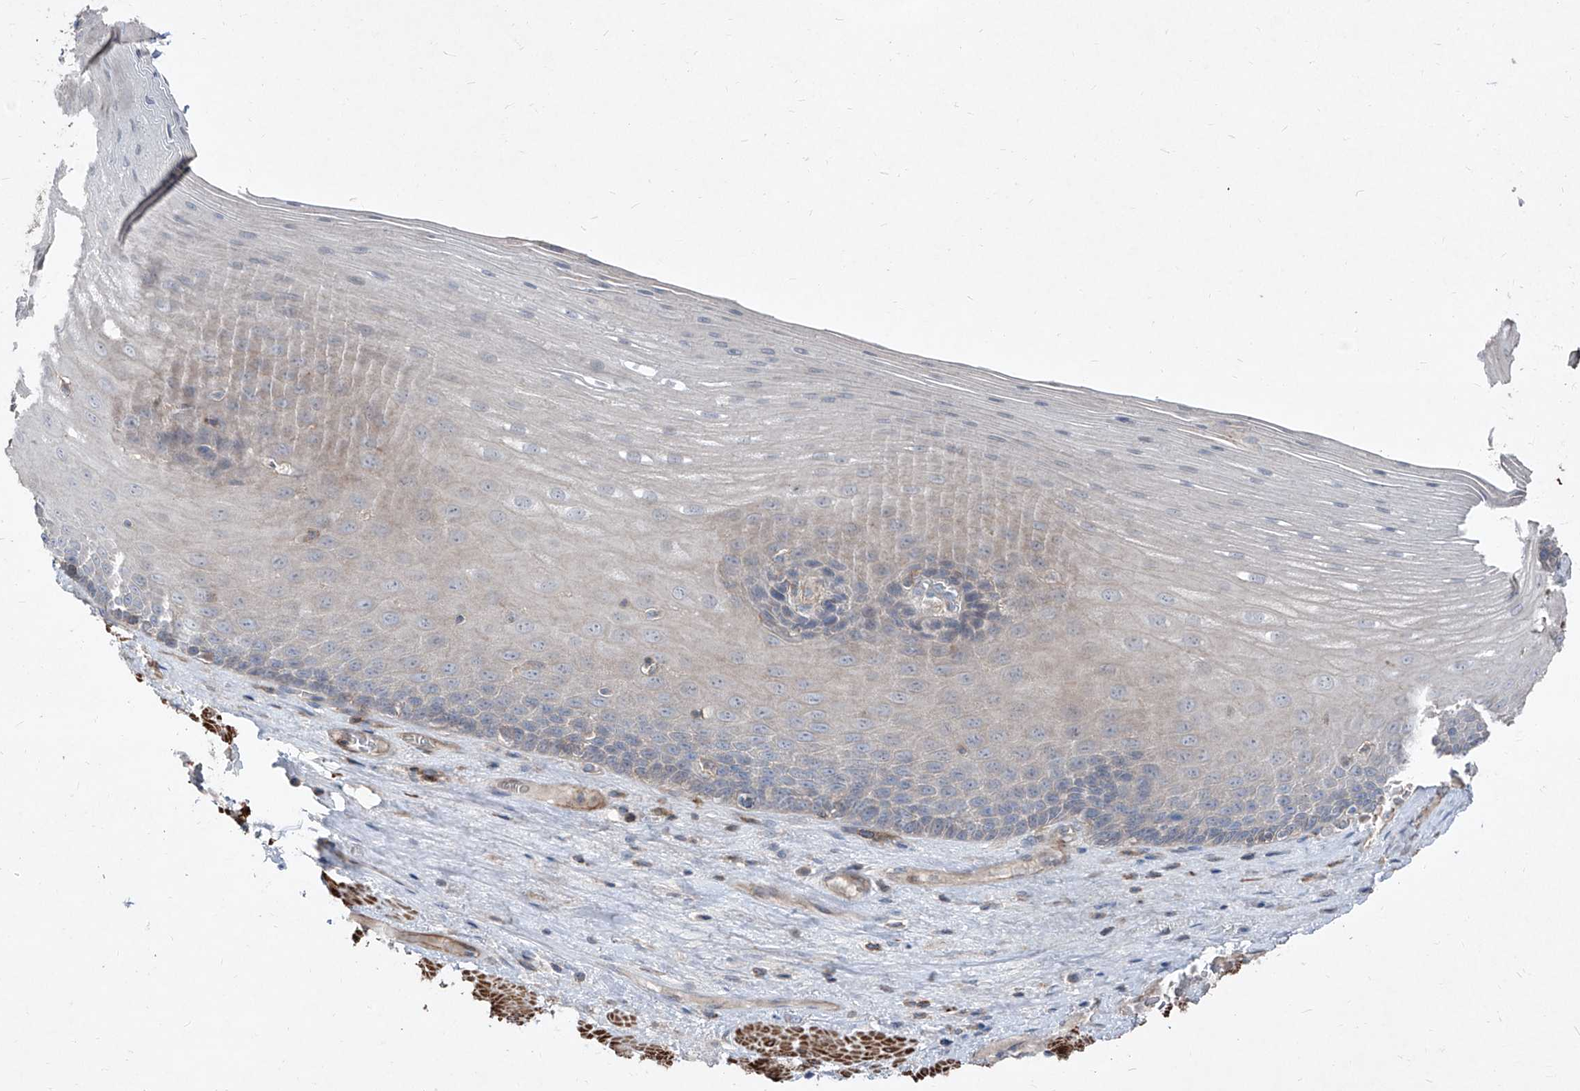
{"staining": {"intensity": "negative", "quantity": "none", "location": "none"}, "tissue": "esophagus", "cell_type": "Squamous epithelial cells", "image_type": "normal", "snomed": [{"axis": "morphology", "description": "Normal tissue, NOS"}, {"axis": "topography", "description": "Esophagus"}], "caption": "An immunohistochemistry micrograph of unremarkable esophagus is shown. There is no staining in squamous epithelial cells of esophagus. (DAB IHC visualized using brightfield microscopy, high magnification).", "gene": "UFD1", "patient": {"sex": "male", "age": 62}}